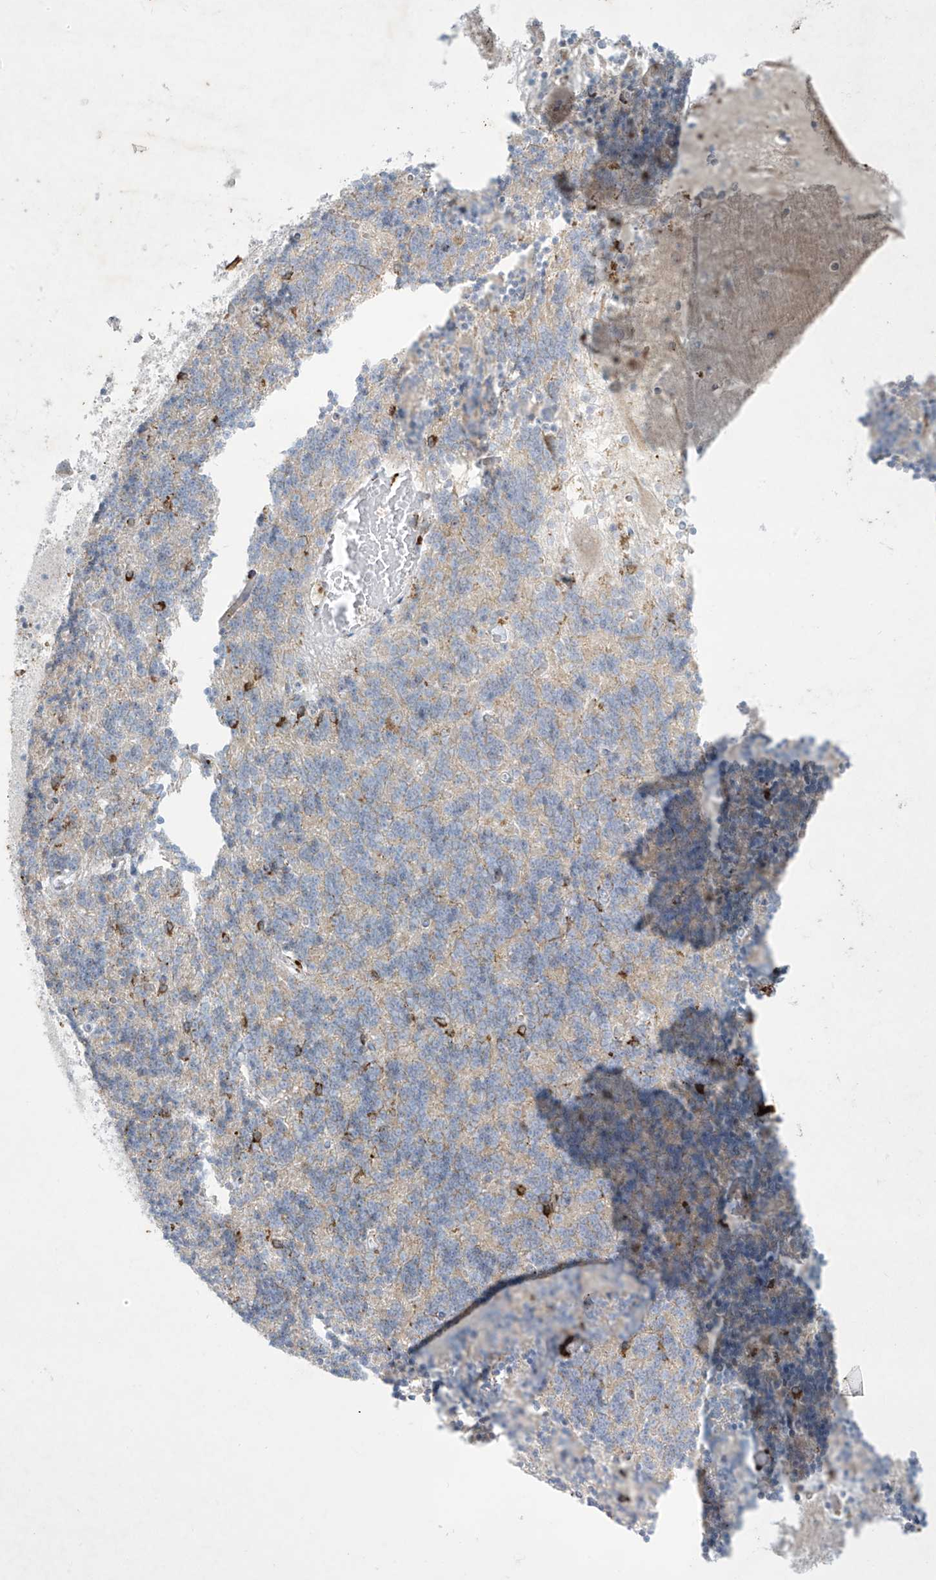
{"staining": {"intensity": "moderate", "quantity": "<25%", "location": "cytoplasmic/membranous"}, "tissue": "cerebellum", "cell_type": "Cells in granular layer", "image_type": "normal", "snomed": [{"axis": "morphology", "description": "Normal tissue, NOS"}, {"axis": "topography", "description": "Cerebellum"}], "caption": "Protein analysis of unremarkable cerebellum demonstrates moderate cytoplasmic/membranous staining in approximately <25% of cells in granular layer.", "gene": "GPR137C", "patient": {"sex": "male", "age": 37}}